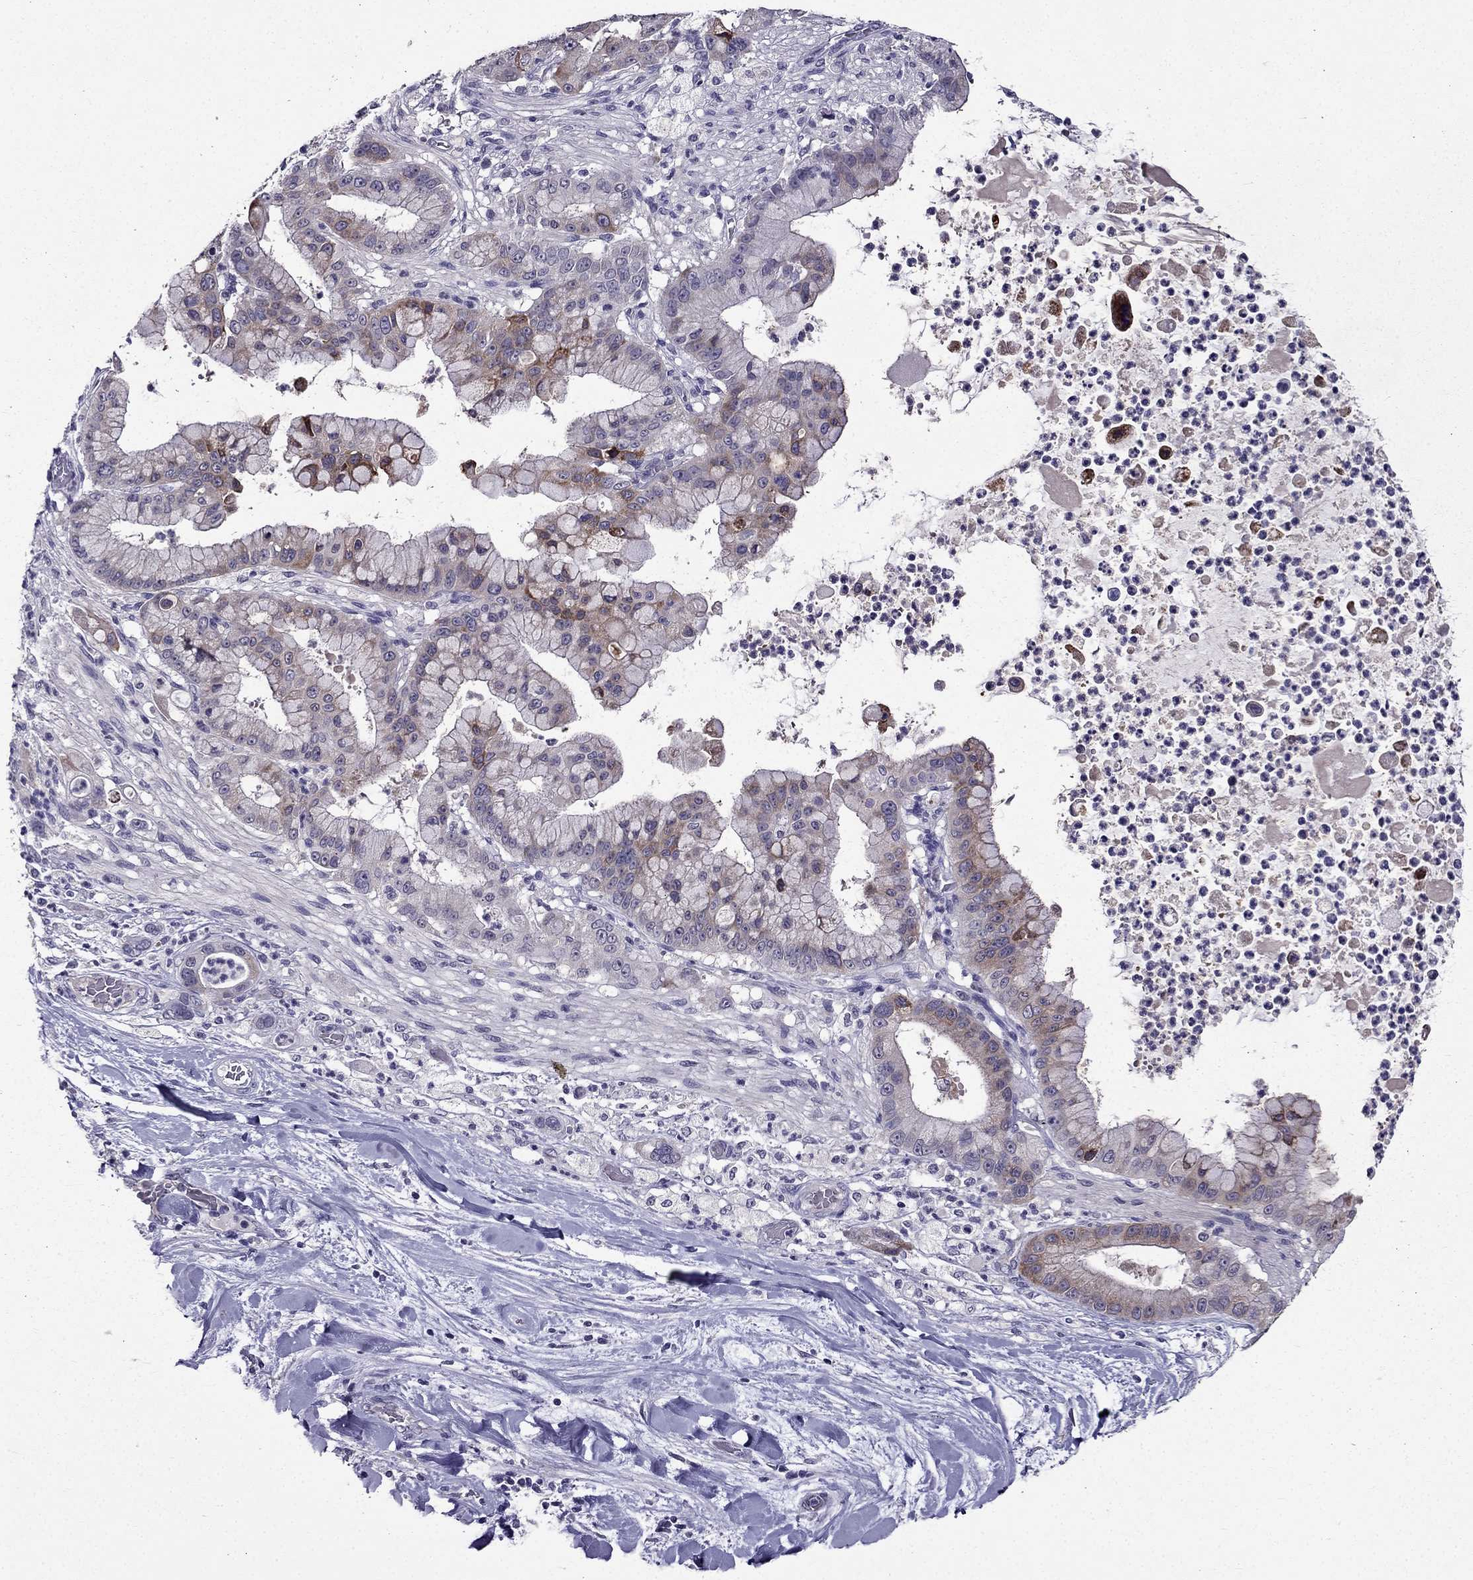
{"staining": {"intensity": "moderate", "quantity": "<25%", "location": "cytoplasmic/membranous"}, "tissue": "liver cancer", "cell_type": "Tumor cells", "image_type": "cancer", "snomed": [{"axis": "morphology", "description": "Cholangiocarcinoma"}, {"axis": "topography", "description": "Liver"}], "caption": "This photomicrograph displays immunohistochemistry (IHC) staining of human liver cancer, with low moderate cytoplasmic/membranous expression in approximately <25% of tumor cells.", "gene": "DUSP15", "patient": {"sex": "female", "age": 54}}